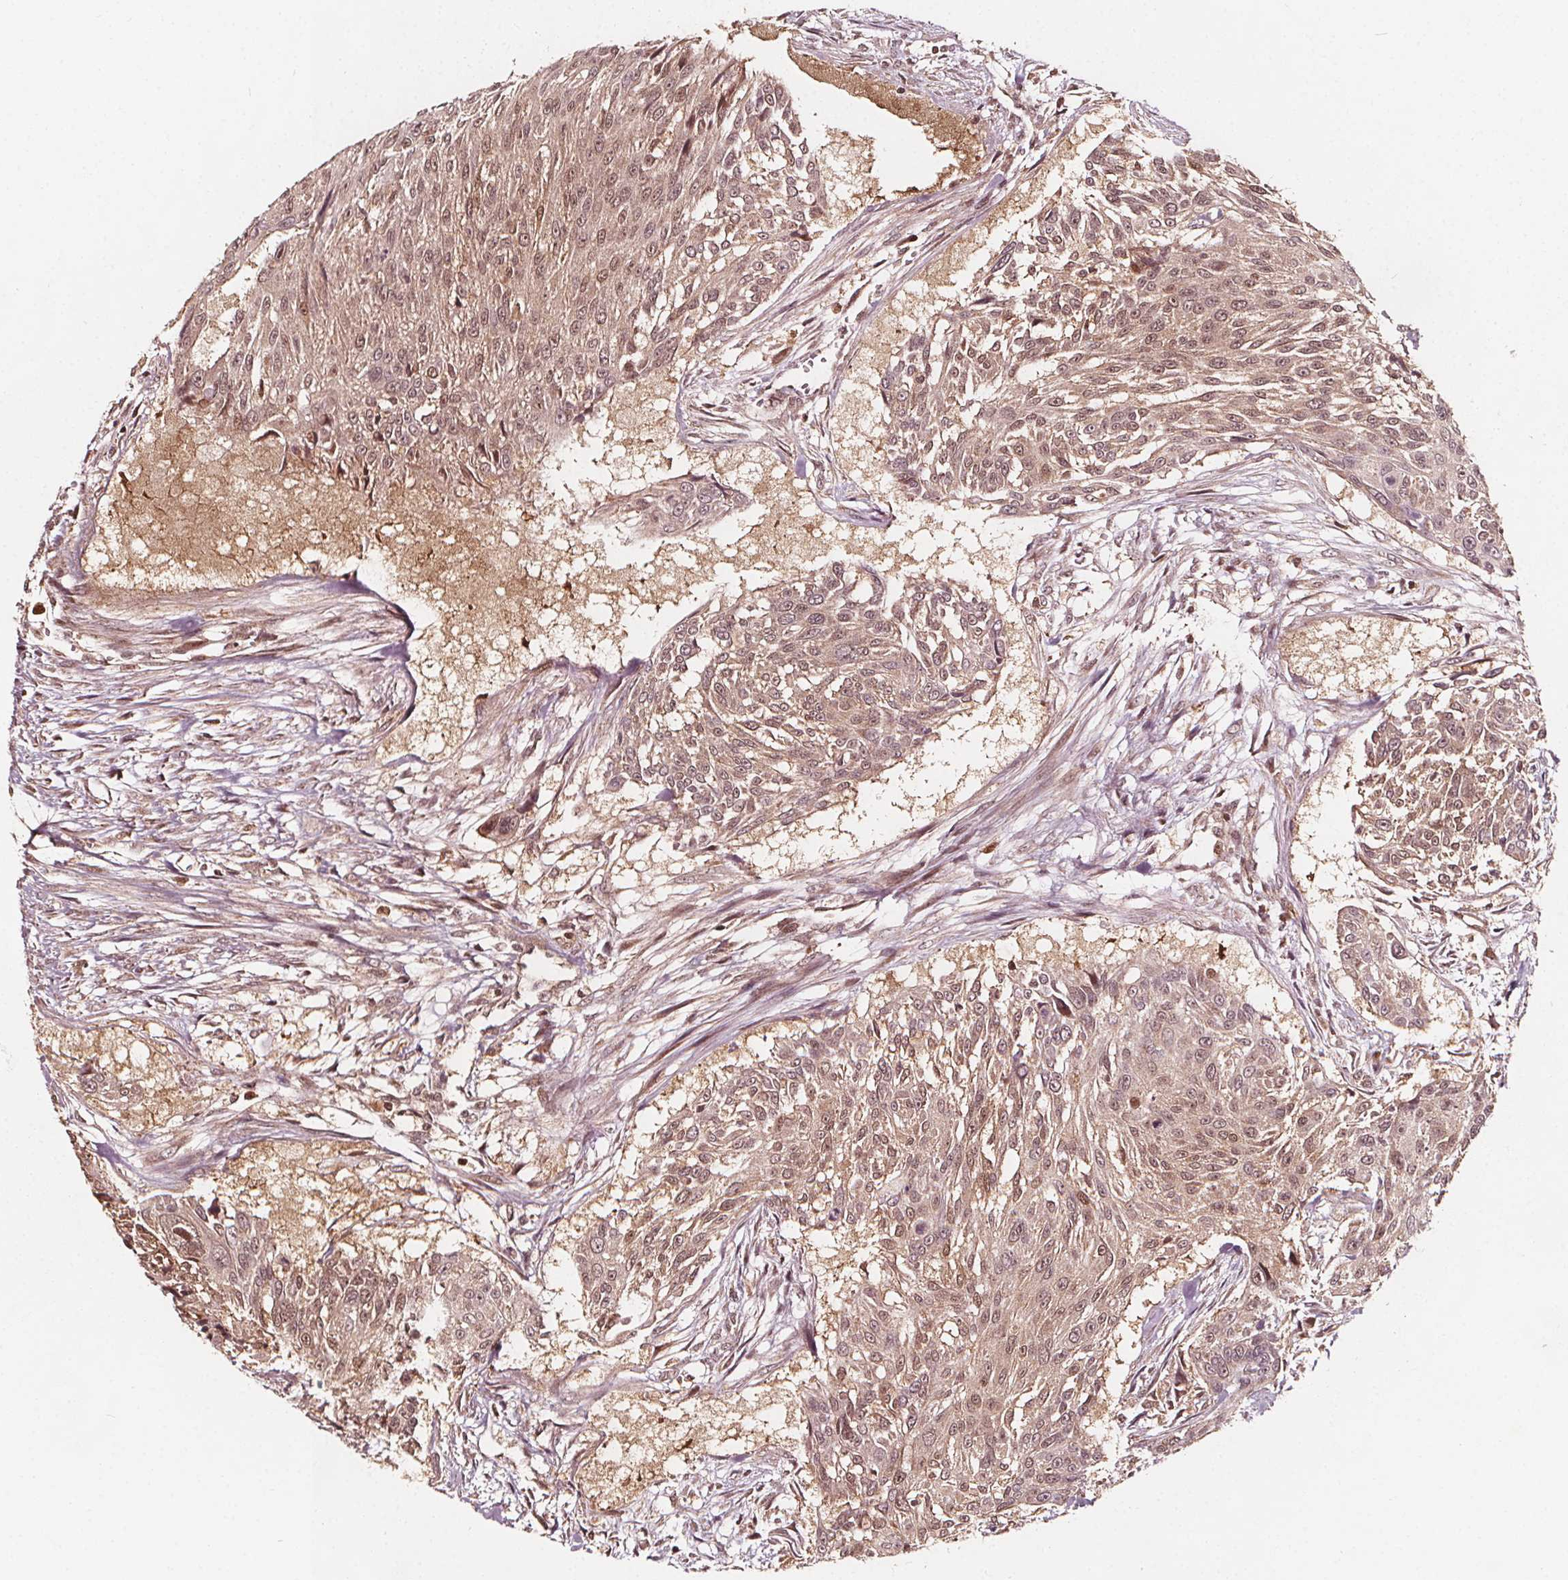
{"staining": {"intensity": "weak", "quantity": ">75%", "location": "cytoplasmic/membranous,nuclear"}, "tissue": "urothelial cancer", "cell_type": "Tumor cells", "image_type": "cancer", "snomed": [{"axis": "morphology", "description": "Urothelial carcinoma, NOS"}, {"axis": "topography", "description": "Urinary bladder"}], "caption": "High-power microscopy captured an immunohistochemistry image of urothelial cancer, revealing weak cytoplasmic/membranous and nuclear expression in approximately >75% of tumor cells.", "gene": "AIP", "patient": {"sex": "male", "age": 55}}